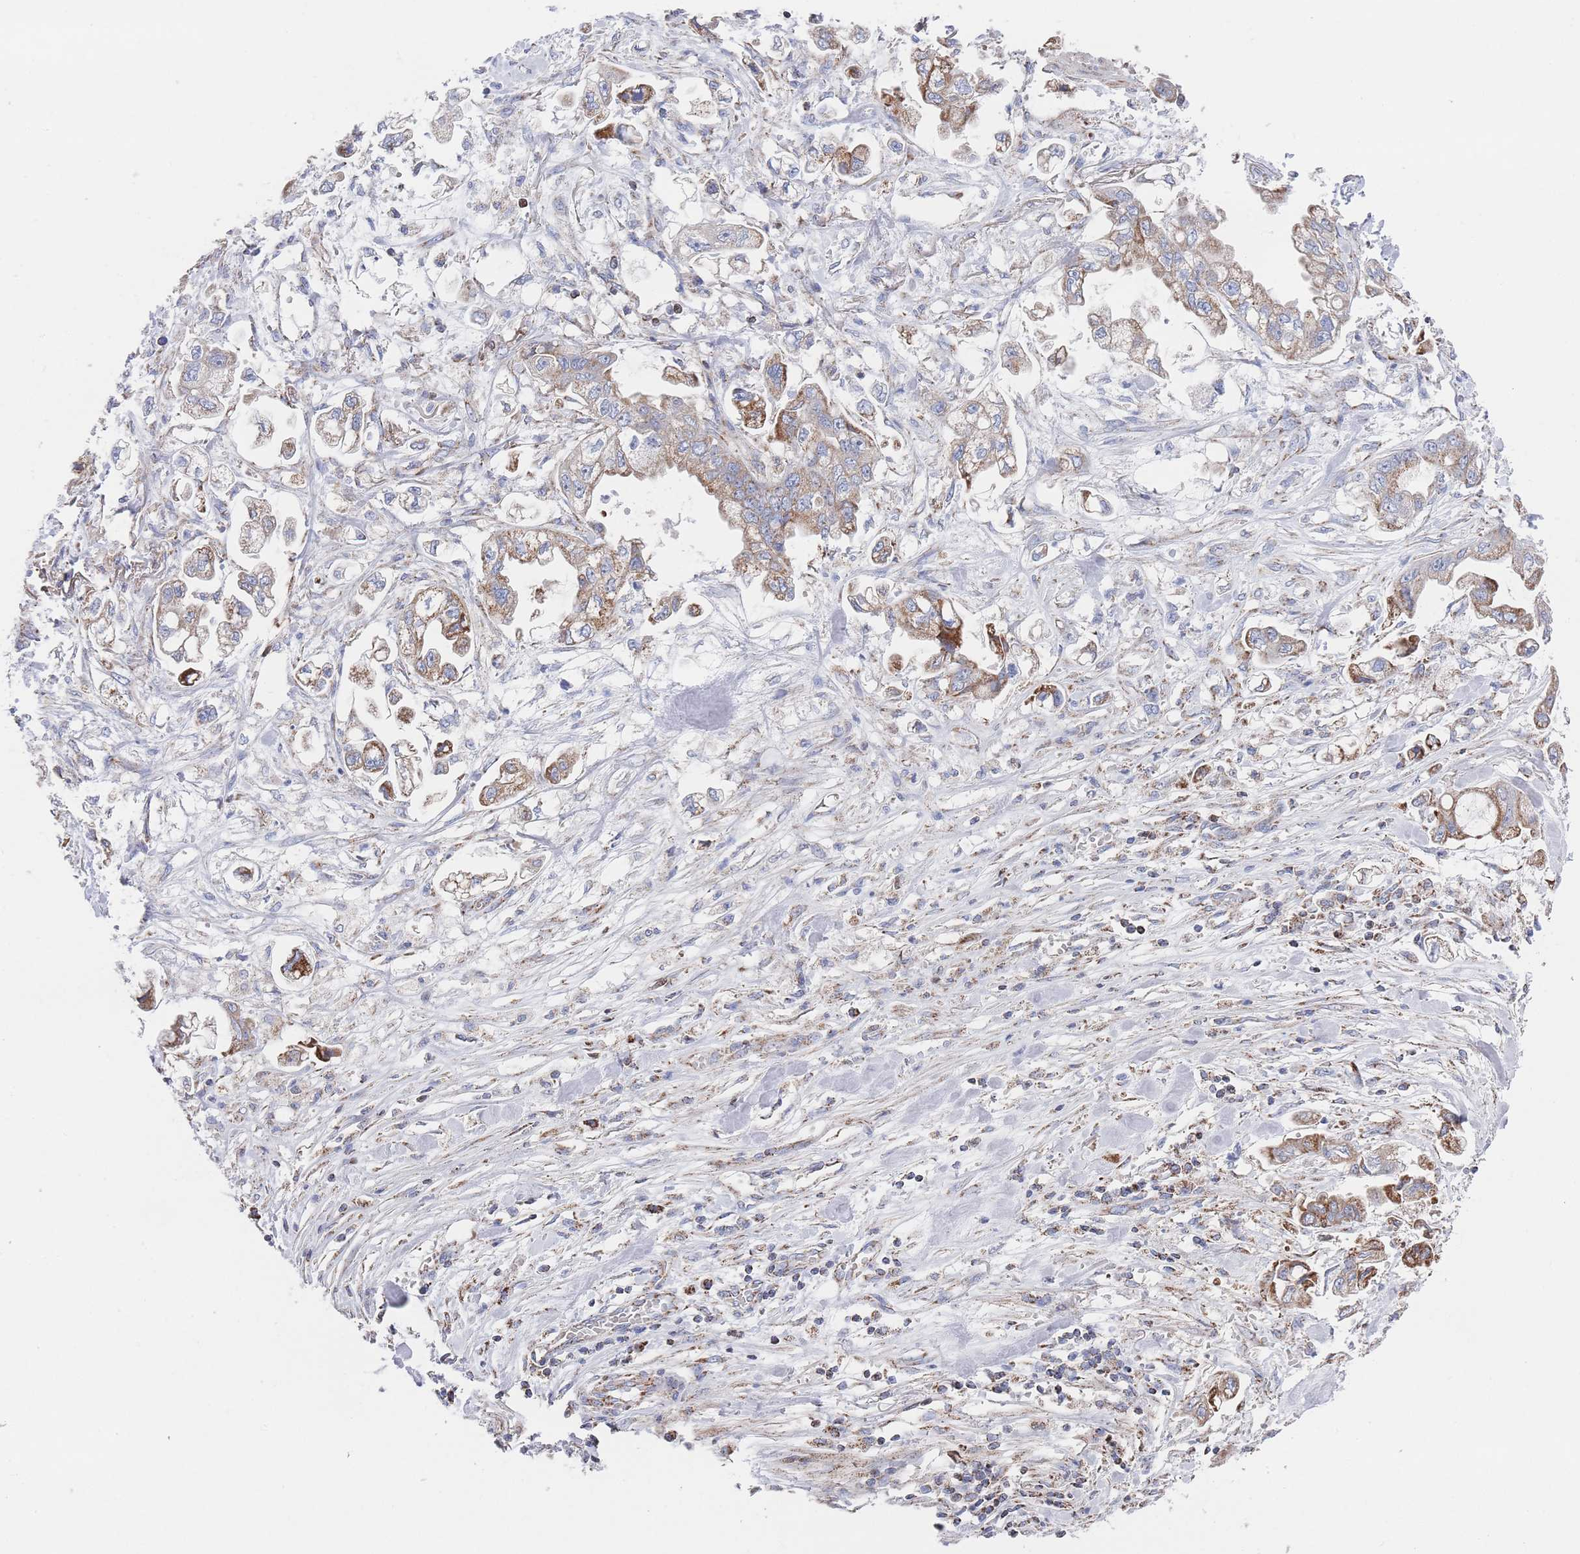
{"staining": {"intensity": "moderate", "quantity": "25%-75%", "location": "cytoplasmic/membranous"}, "tissue": "stomach cancer", "cell_type": "Tumor cells", "image_type": "cancer", "snomed": [{"axis": "morphology", "description": "Adenocarcinoma, NOS"}, {"axis": "topography", "description": "Stomach"}], "caption": "High-magnification brightfield microscopy of stomach adenocarcinoma stained with DAB (brown) and counterstained with hematoxylin (blue). tumor cells exhibit moderate cytoplasmic/membranous positivity is identified in about25%-75% of cells.", "gene": "IKZF4", "patient": {"sex": "male", "age": 62}}